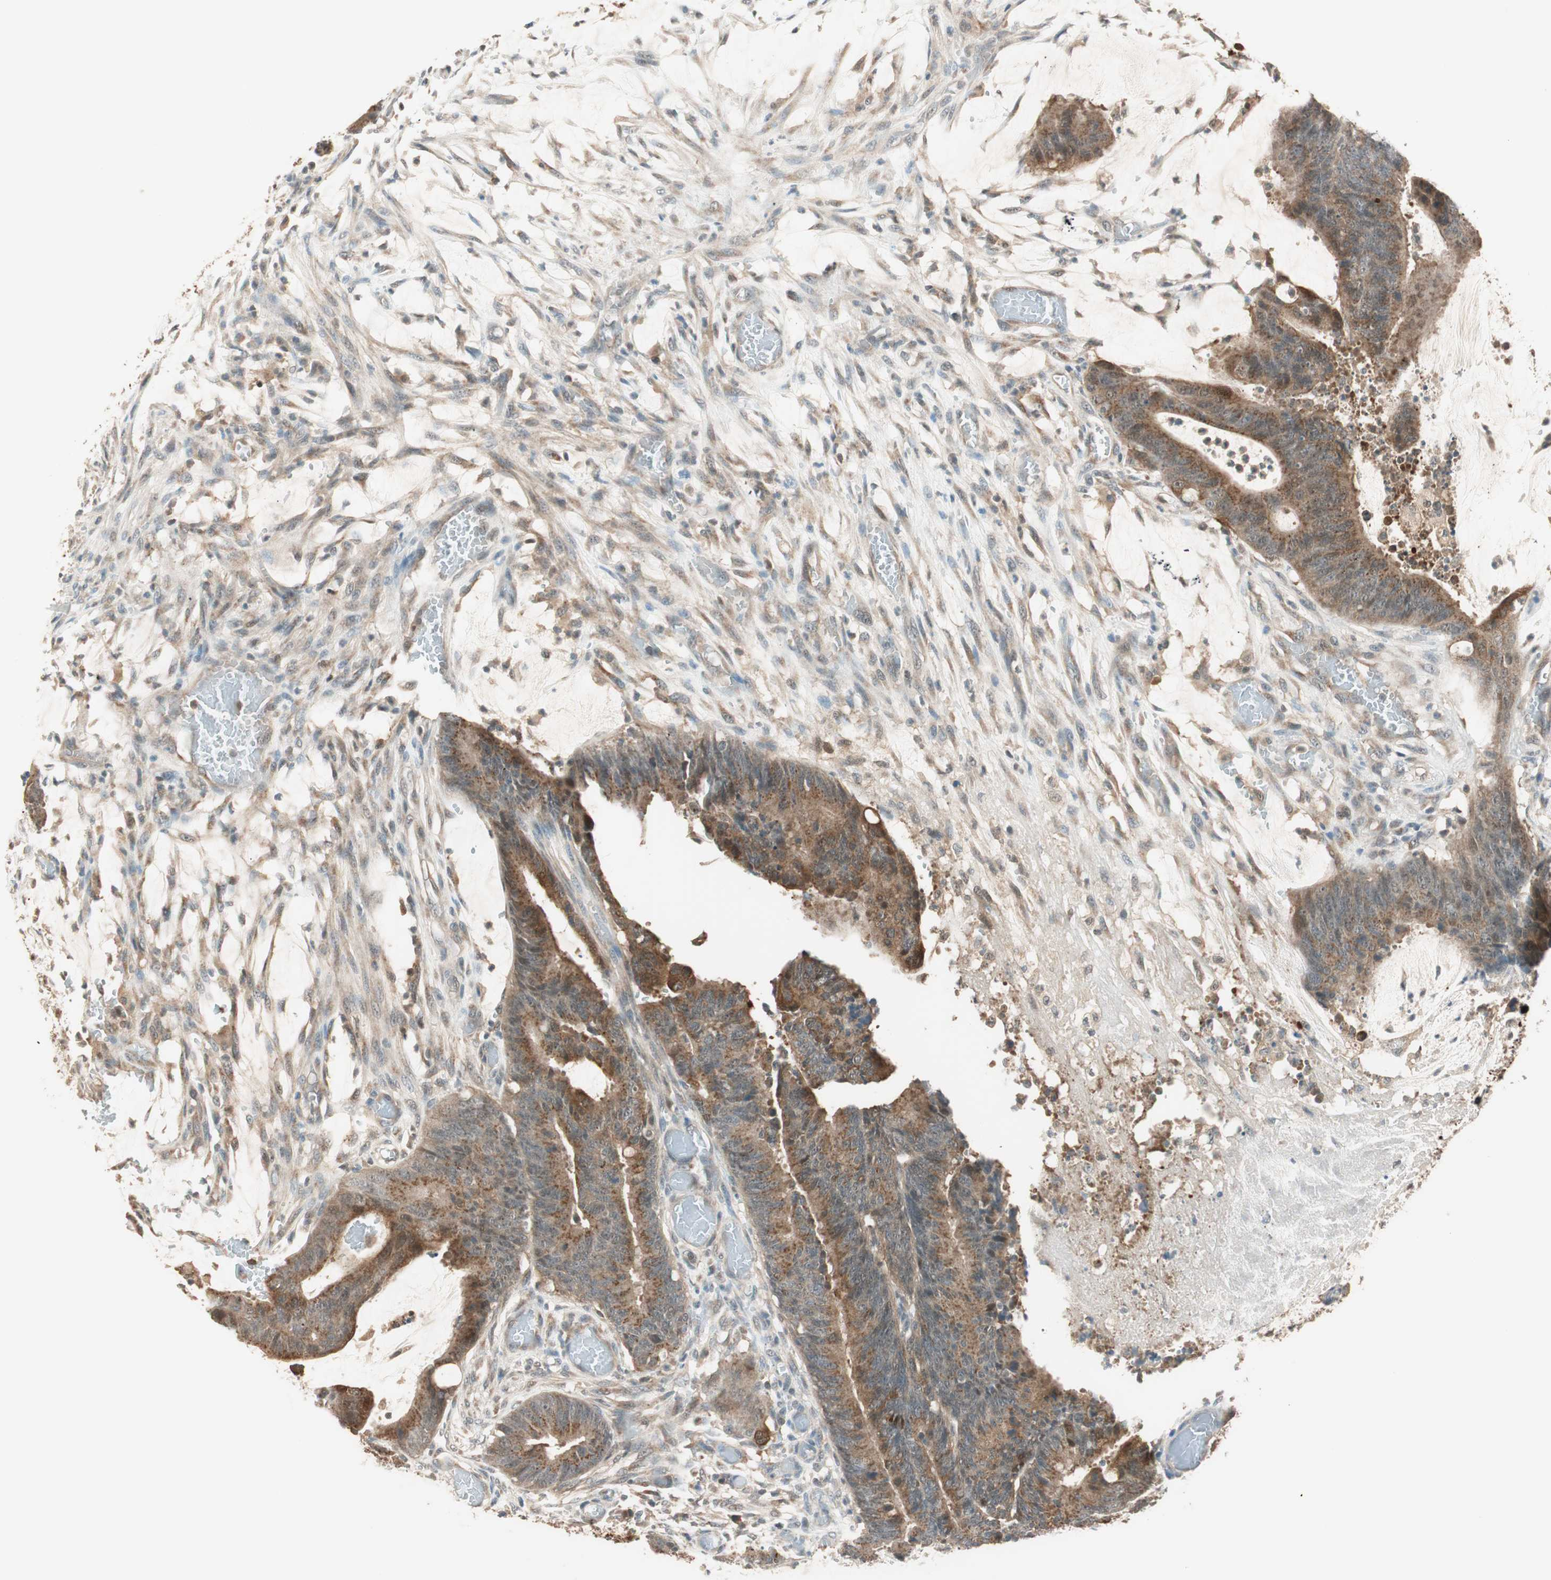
{"staining": {"intensity": "moderate", "quantity": ">75%", "location": "cytoplasmic/membranous"}, "tissue": "colorectal cancer", "cell_type": "Tumor cells", "image_type": "cancer", "snomed": [{"axis": "morphology", "description": "Adenocarcinoma, NOS"}, {"axis": "topography", "description": "Rectum"}], "caption": "Immunohistochemistry (IHC) histopathology image of colorectal cancer (adenocarcinoma) stained for a protein (brown), which reveals medium levels of moderate cytoplasmic/membranous expression in about >75% of tumor cells.", "gene": "TRIM21", "patient": {"sex": "female", "age": 66}}